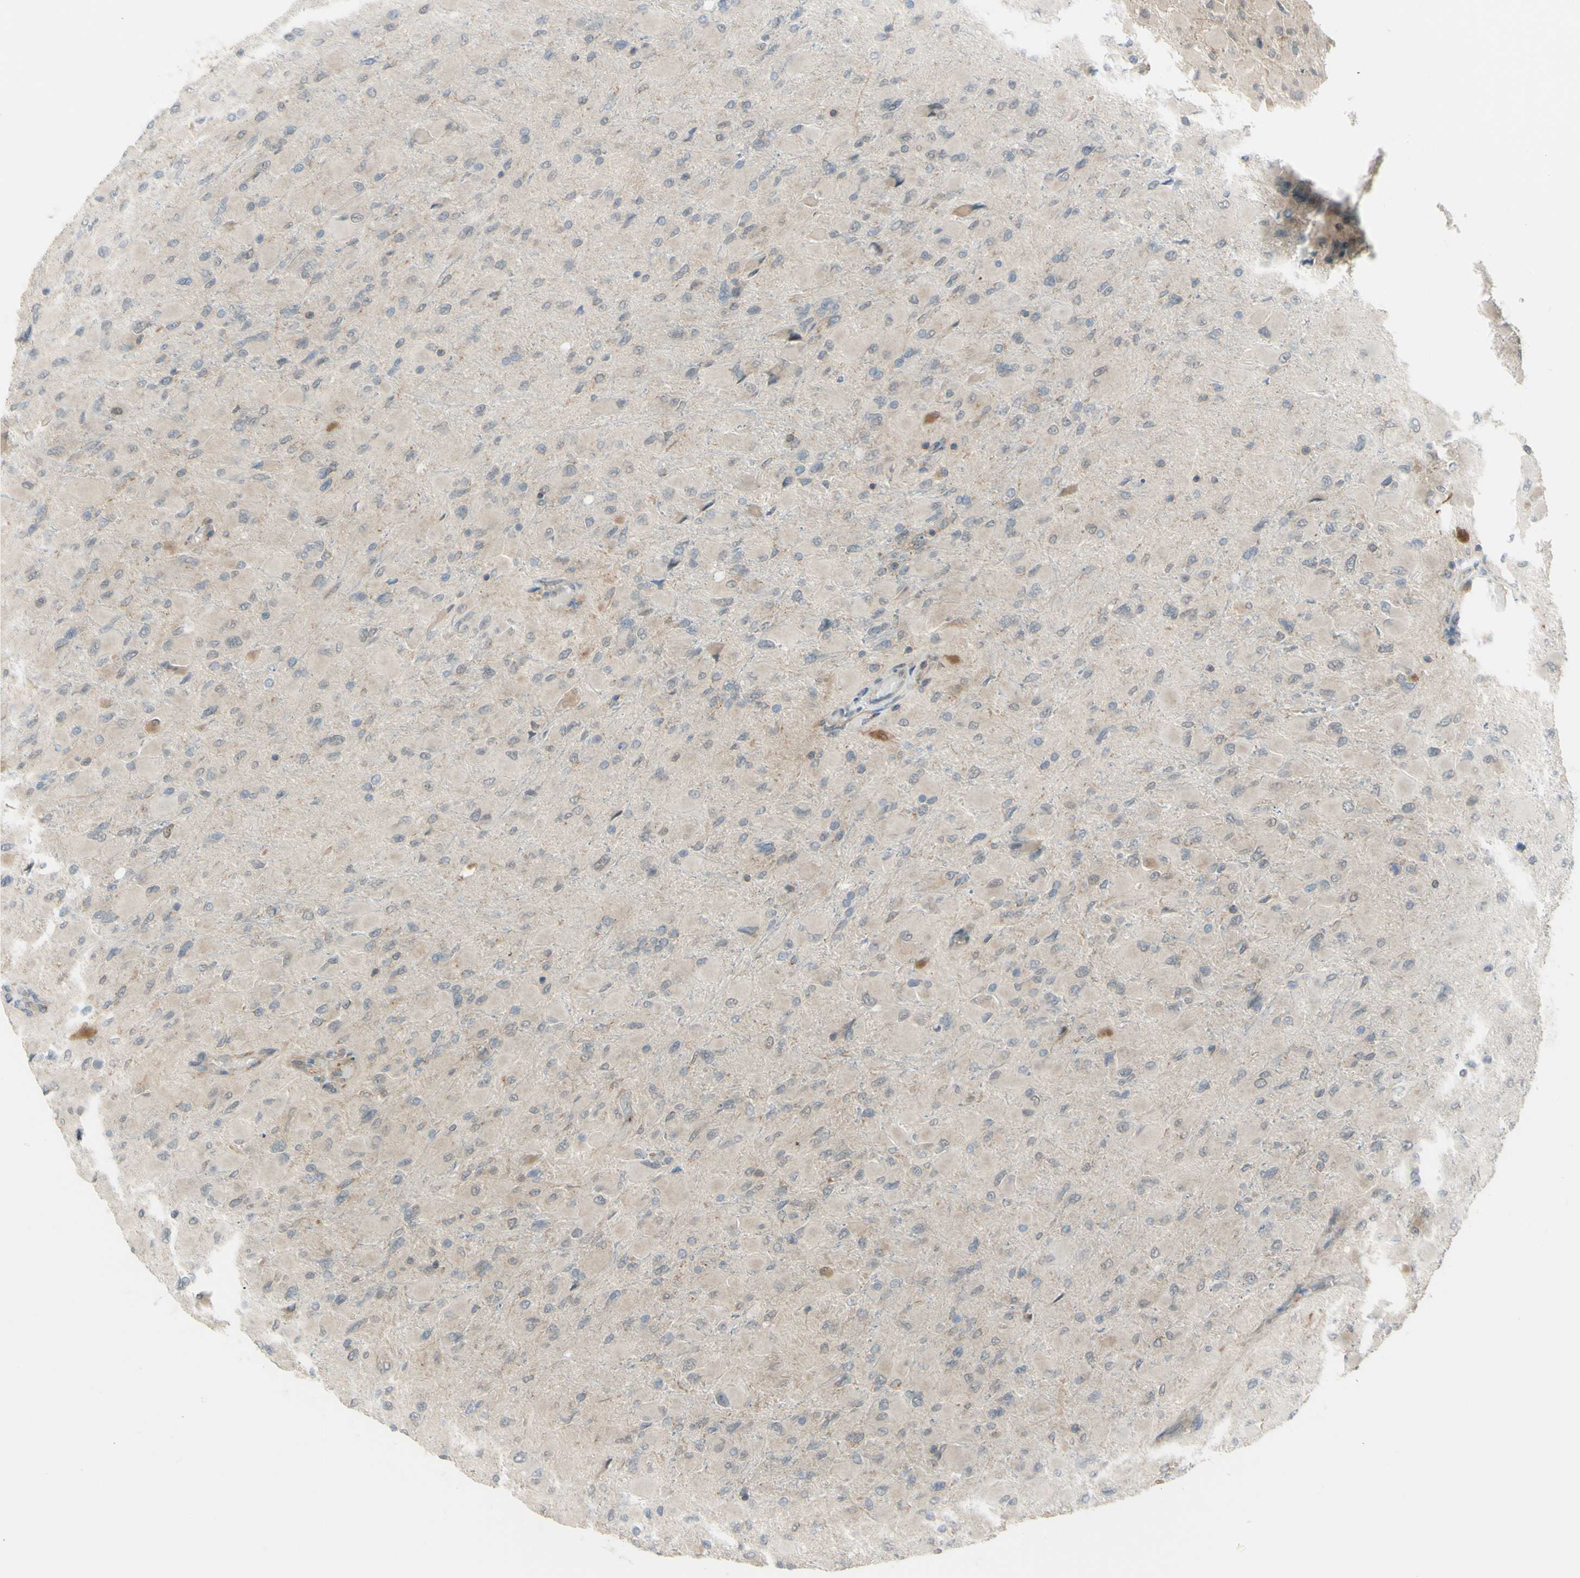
{"staining": {"intensity": "weak", "quantity": "<25%", "location": "cytoplasmic/membranous"}, "tissue": "glioma", "cell_type": "Tumor cells", "image_type": "cancer", "snomed": [{"axis": "morphology", "description": "Glioma, malignant, High grade"}, {"axis": "topography", "description": "Cerebral cortex"}], "caption": "The histopathology image displays no staining of tumor cells in malignant glioma (high-grade).", "gene": "FLII", "patient": {"sex": "female", "age": 36}}